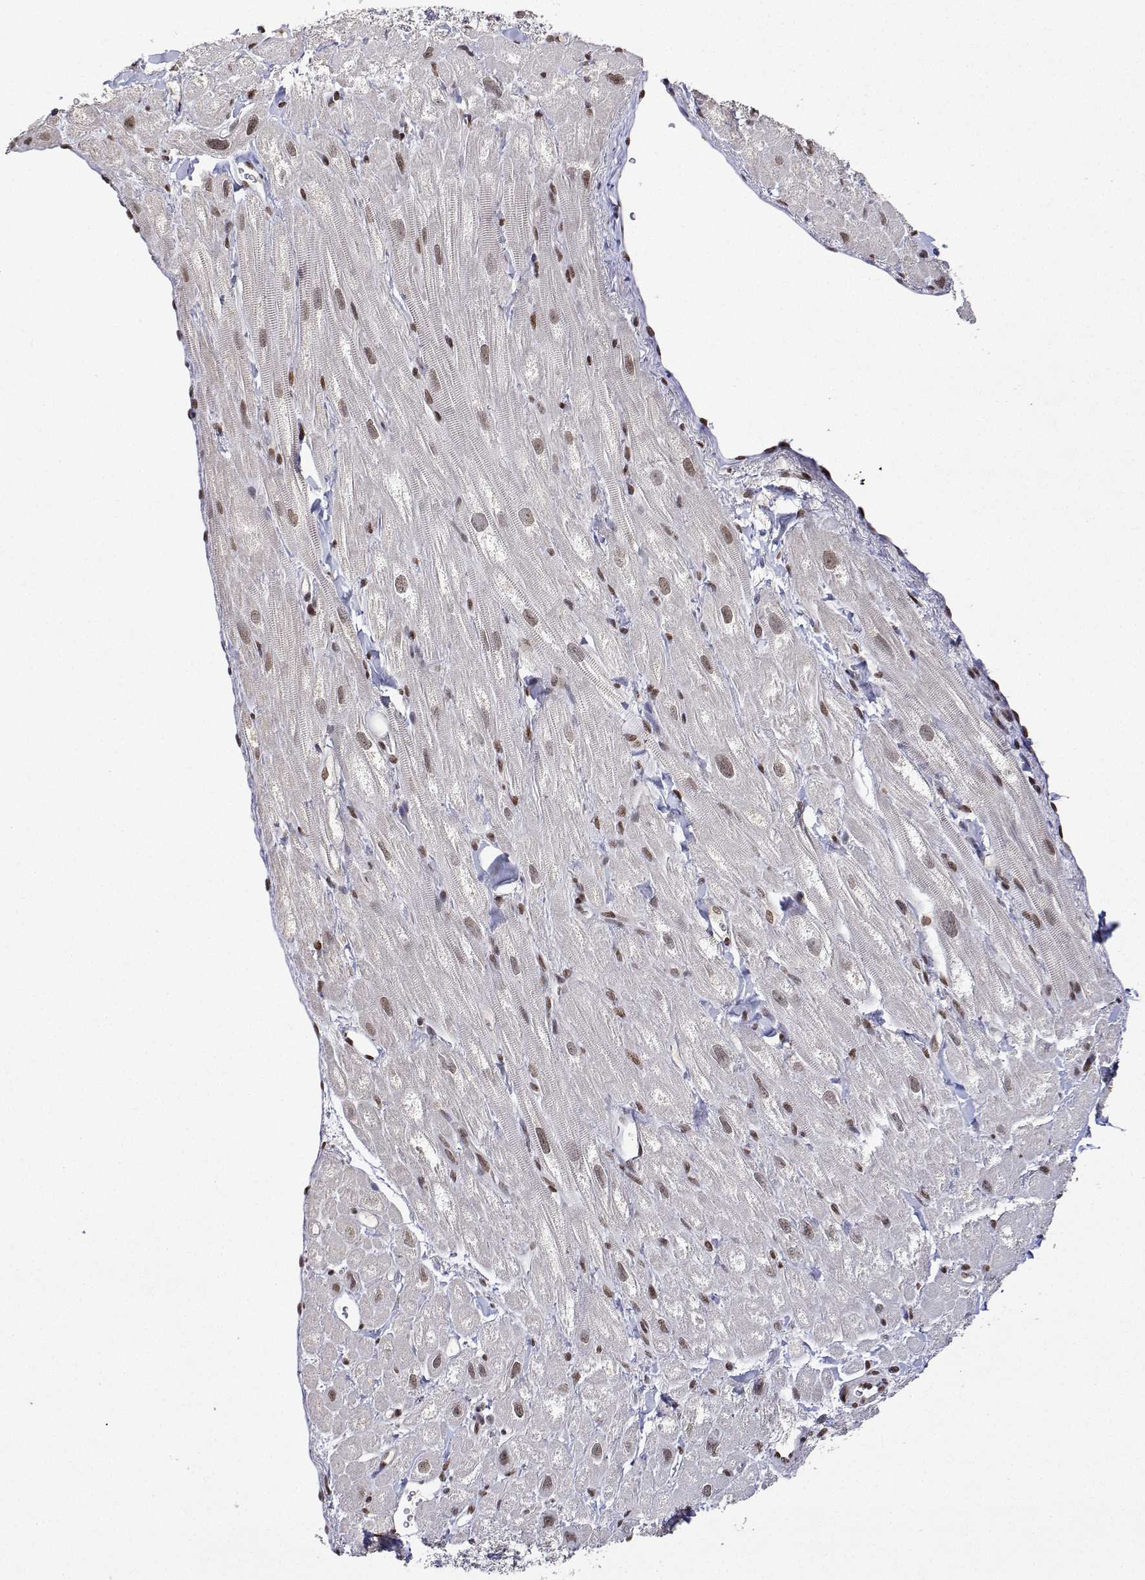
{"staining": {"intensity": "weak", "quantity": "25%-75%", "location": "nuclear"}, "tissue": "heart muscle", "cell_type": "Cardiomyocytes", "image_type": "normal", "snomed": [{"axis": "morphology", "description": "Normal tissue, NOS"}, {"axis": "topography", "description": "Heart"}], "caption": "DAB immunohistochemical staining of unremarkable heart muscle displays weak nuclear protein staining in about 25%-75% of cardiomyocytes. The staining is performed using DAB brown chromogen to label protein expression. The nuclei are counter-stained blue using hematoxylin.", "gene": "XPC", "patient": {"sex": "female", "age": 62}}